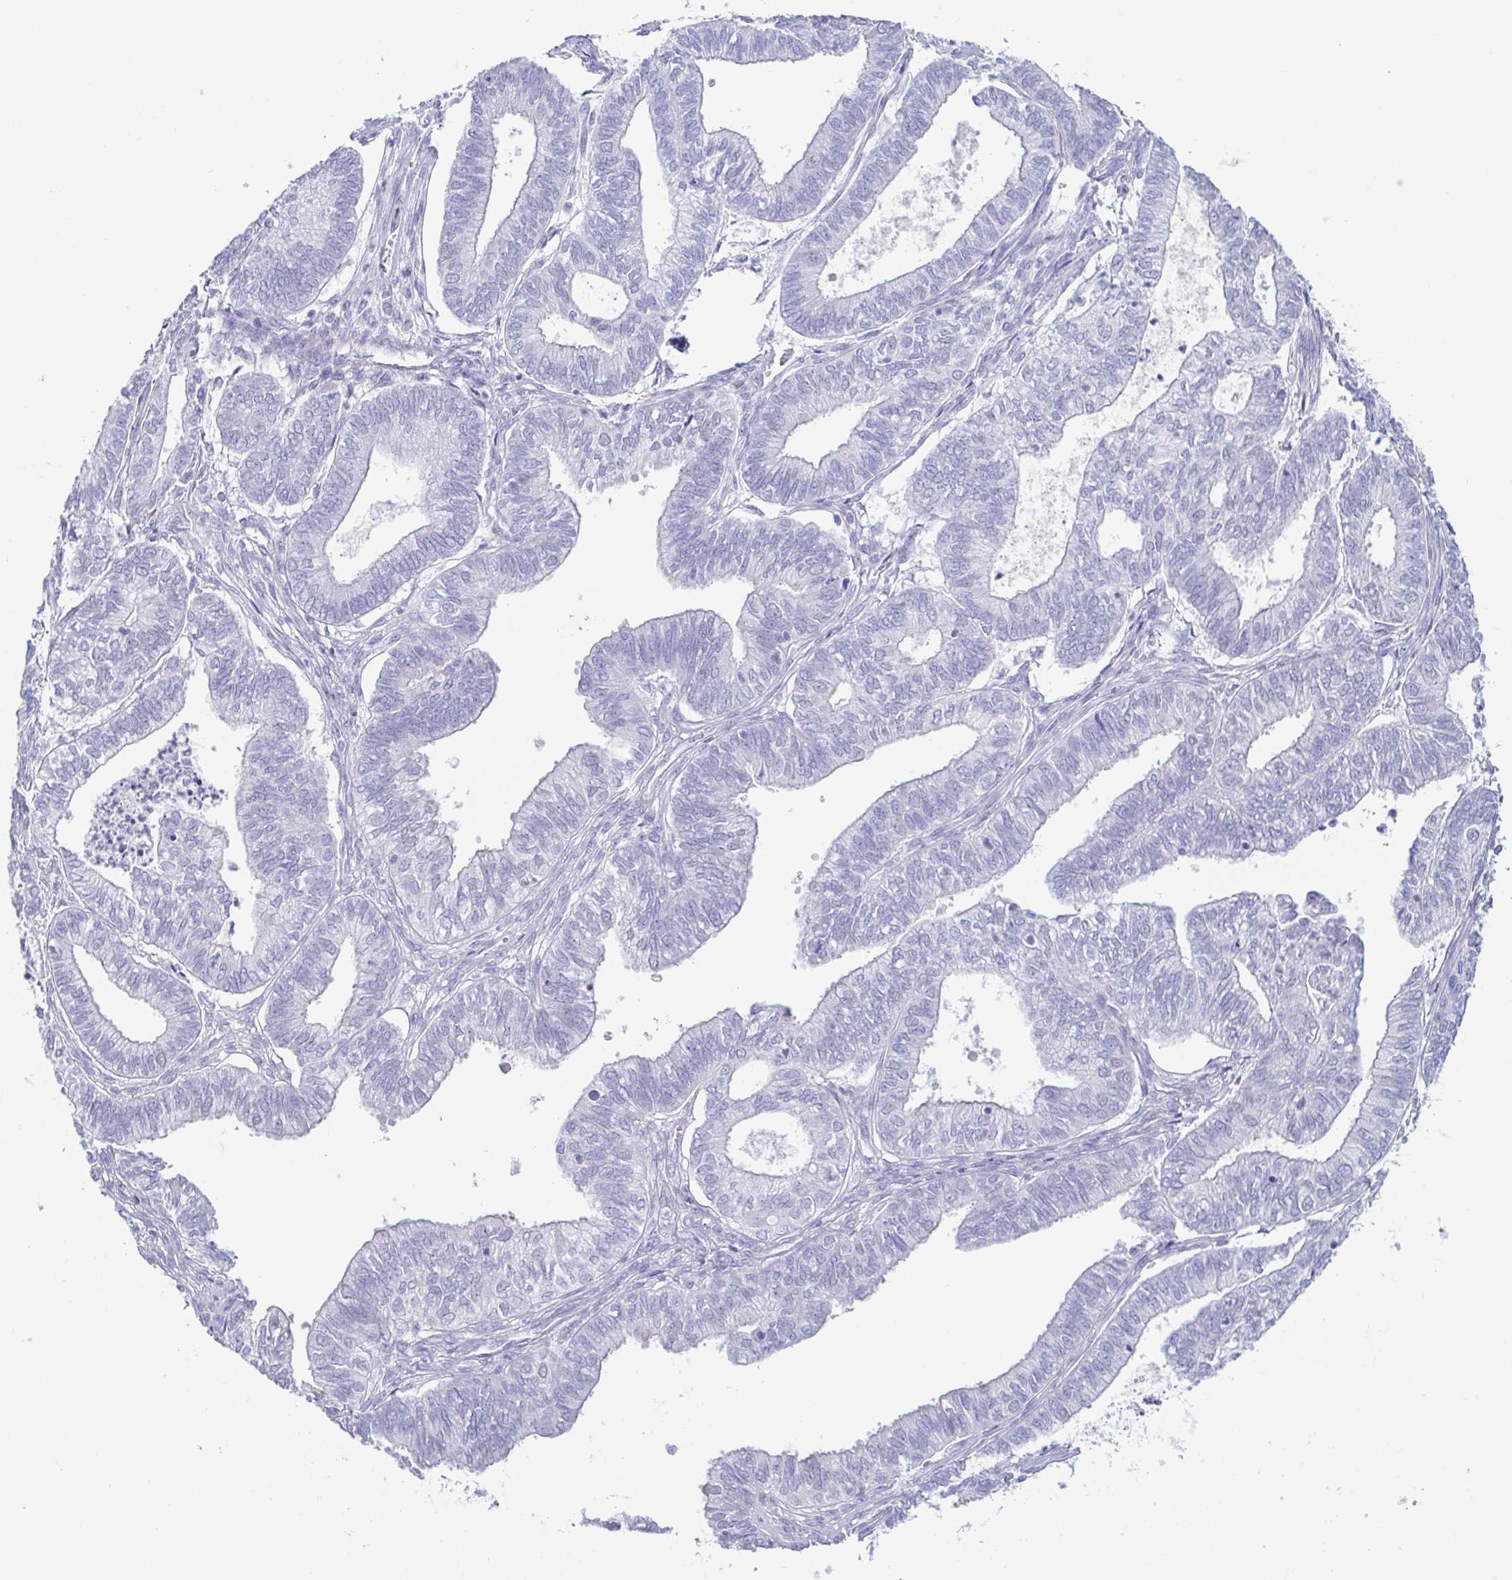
{"staining": {"intensity": "negative", "quantity": "none", "location": "none"}, "tissue": "ovarian cancer", "cell_type": "Tumor cells", "image_type": "cancer", "snomed": [{"axis": "morphology", "description": "Carcinoma, endometroid"}, {"axis": "topography", "description": "Ovary"}], "caption": "This is an IHC photomicrograph of ovarian cancer (endometroid carcinoma). There is no staining in tumor cells.", "gene": "PRR4", "patient": {"sex": "female", "age": 64}}